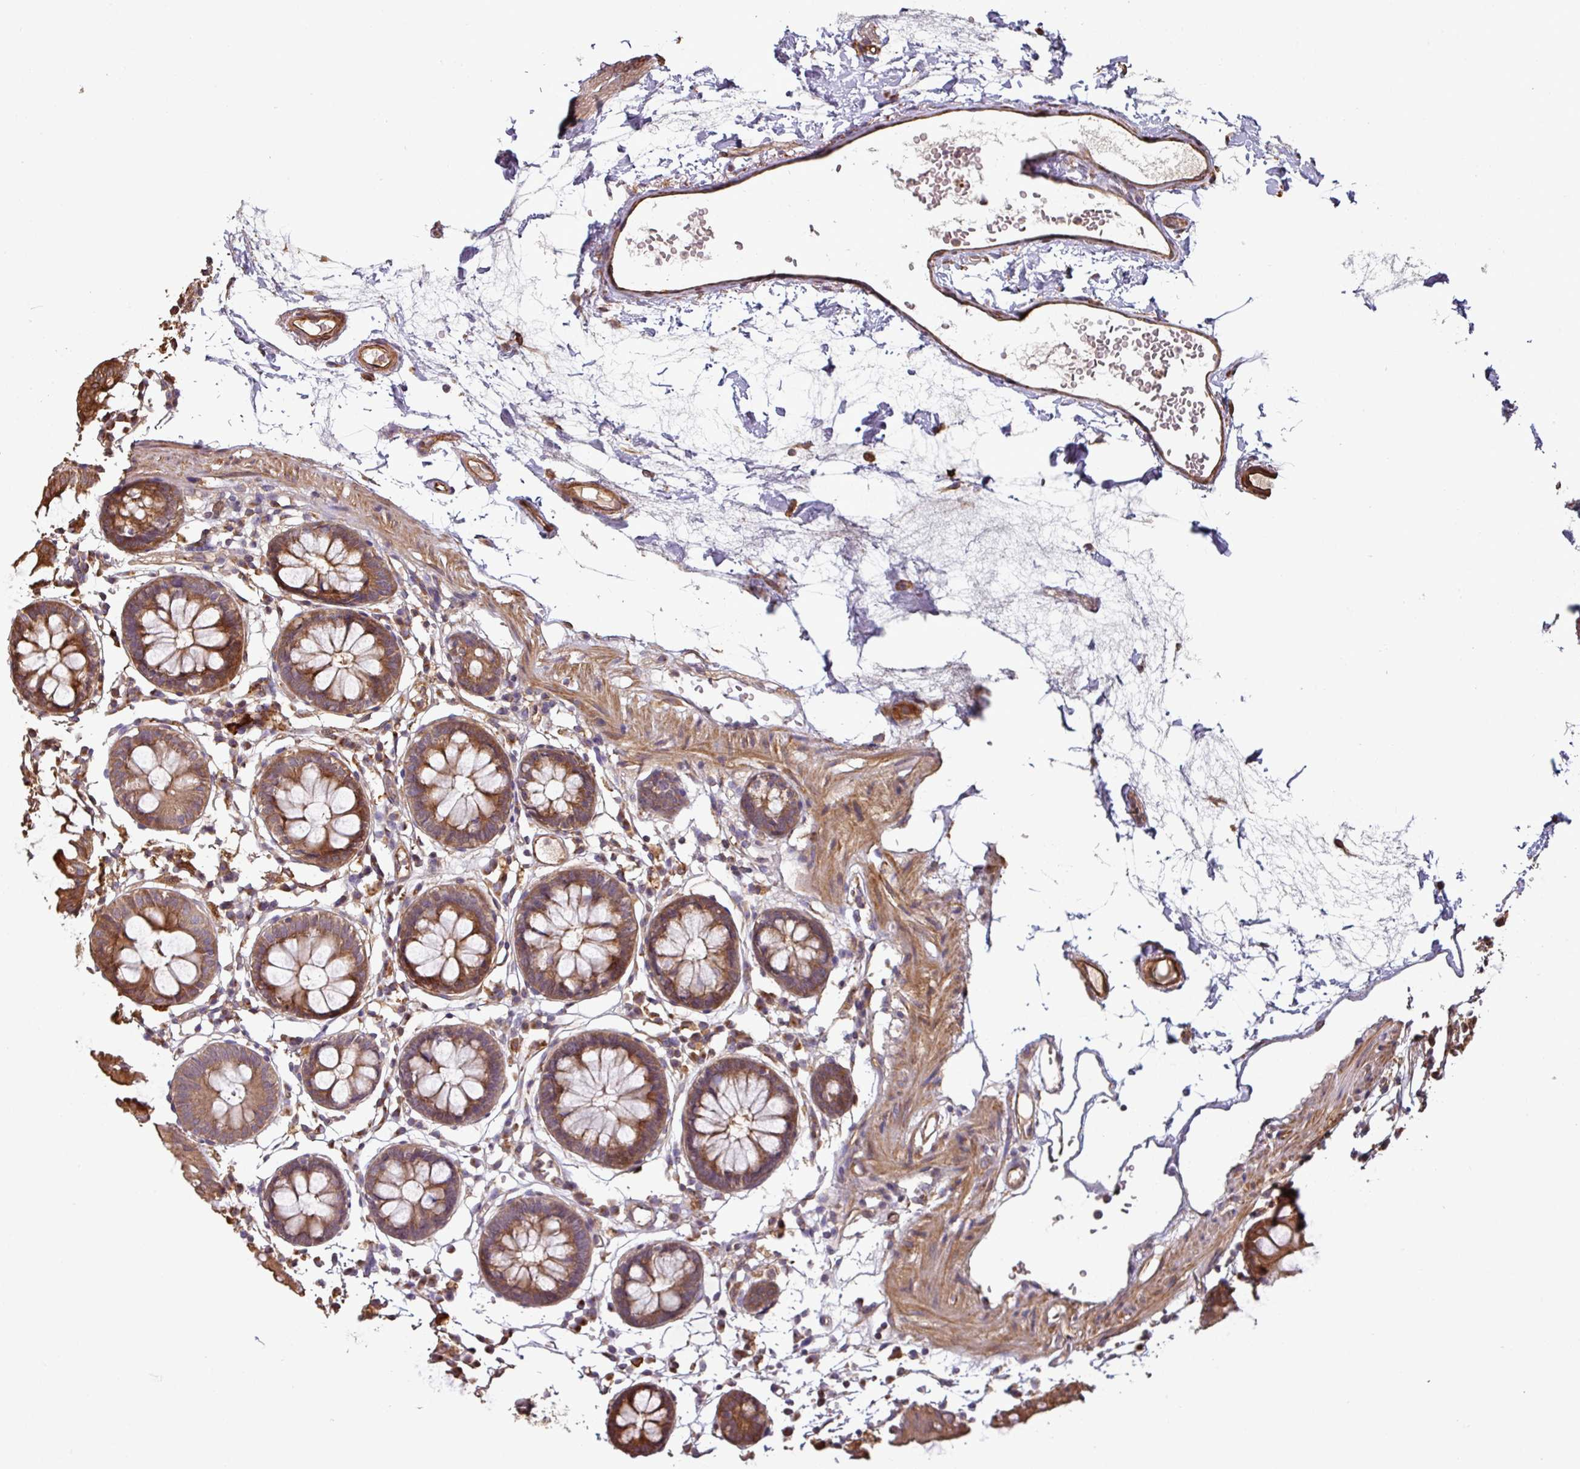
{"staining": {"intensity": "strong", "quantity": ">75%", "location": "cytoplasmic/membranous"}, "tissue": "colon", "cell_type": "Endothelial cells", "image_type": "normal", "snomed": [{"axis": "morphology", "description": "Normal tissue, NOS"}, {"axis": "topography", "description": "Colon"}], "caption": "IHC histopathology image of normal human colon stained for a protein (brown), which reveals high levels of strong cytoplasmic/membranous positivity in about >75% of endothelial cells.", "gene": "SIK1", "patient": {"sex": "female", "age": 84}}